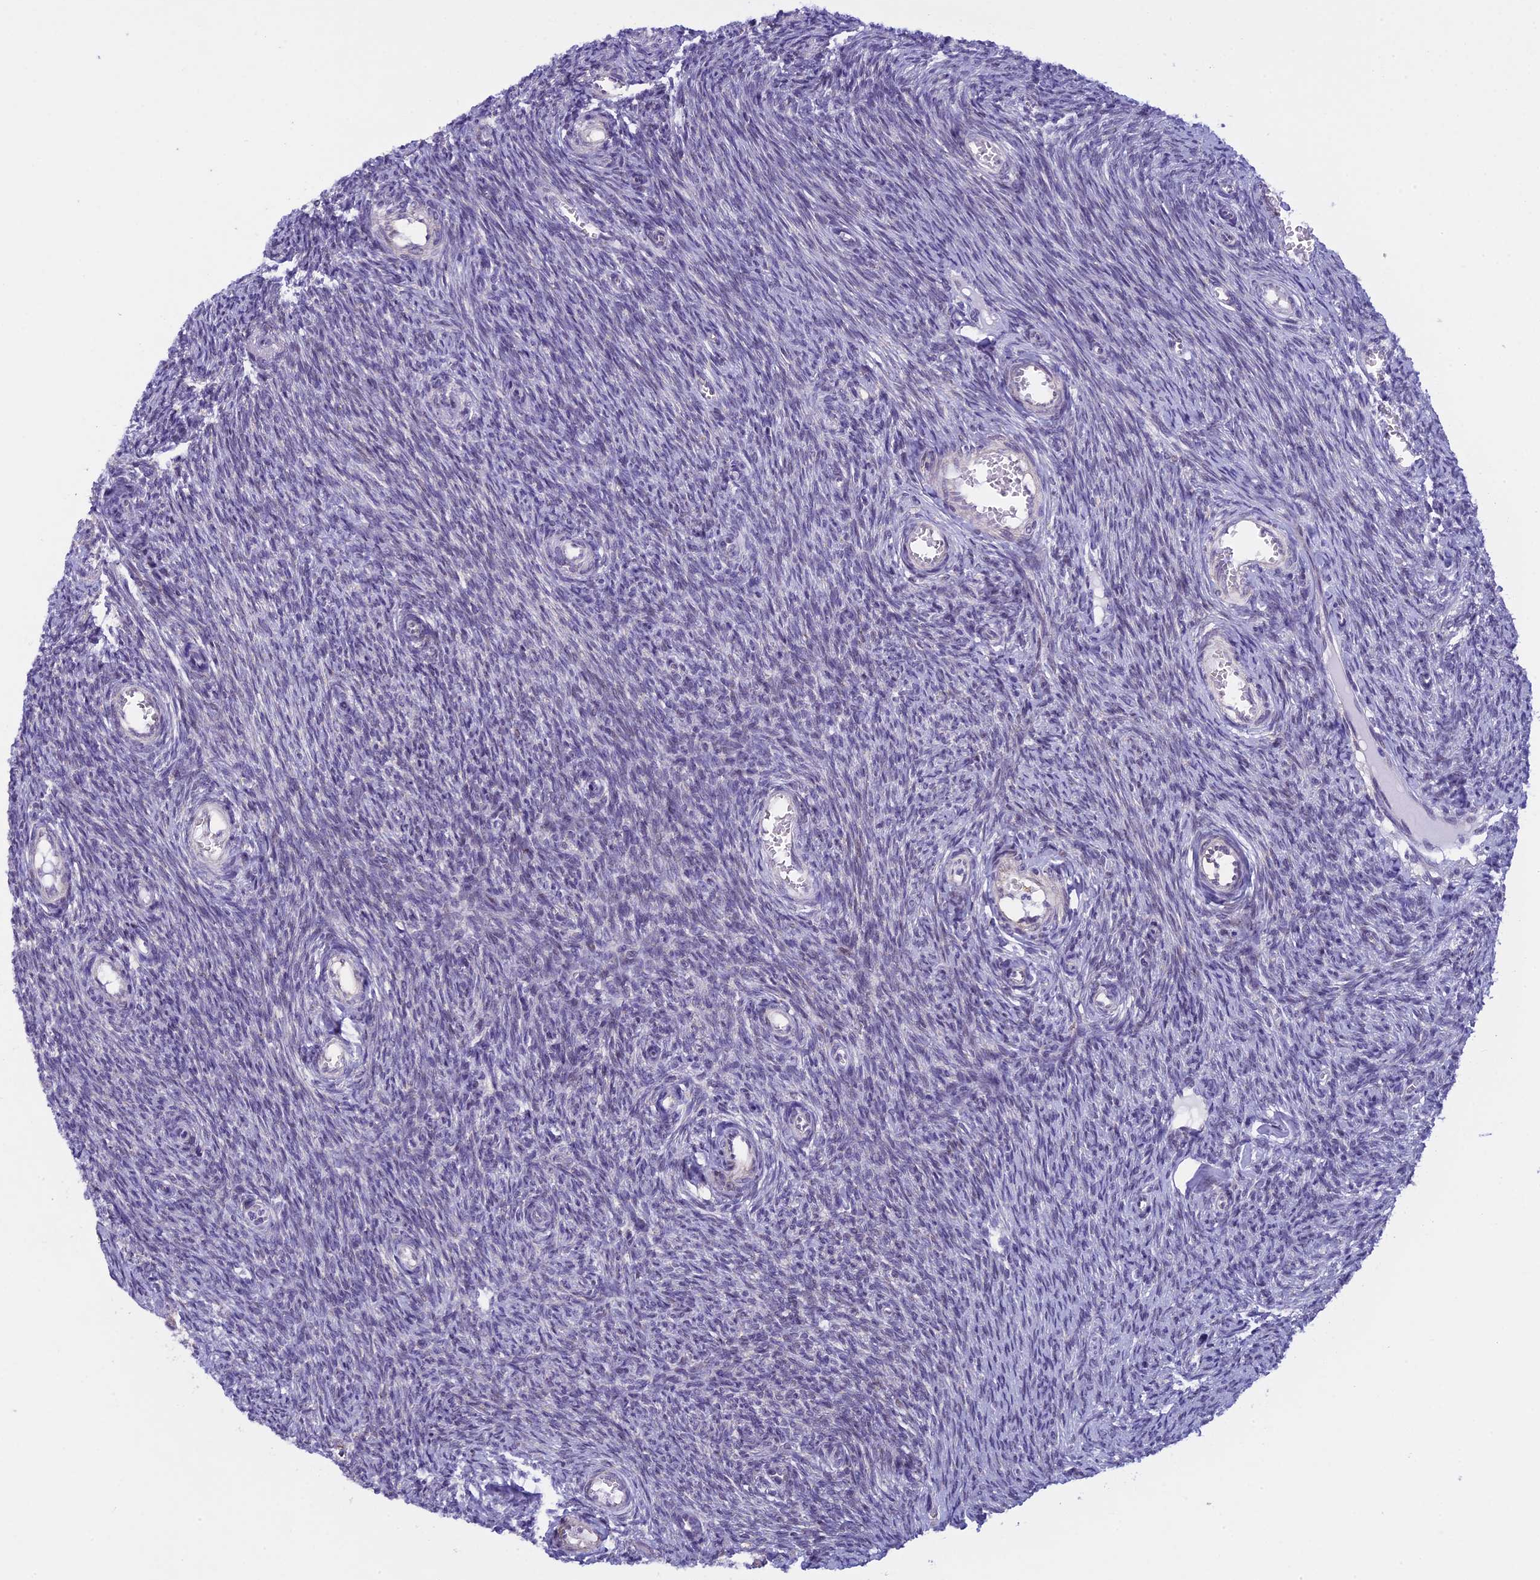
{"staining": {"intensity": "negative", "quantity": "none", "location": "none"}, "tissue": "ovary", "cell_type": "Ovarian stroma cells", "image_type": "normal", "snomed": [{"axis": "morphology", "description": "Normal tissue, NOS"}, {"axis": "topography", "description": "Ovary"}], "caption": "The photomicrograph reveals no staining of ovarian stroma cells in benign ovary. (DAB immunohistochemistry, high magnification).", "gene": "ZNF317", "patient": {"sex": "female", "age": 44}}